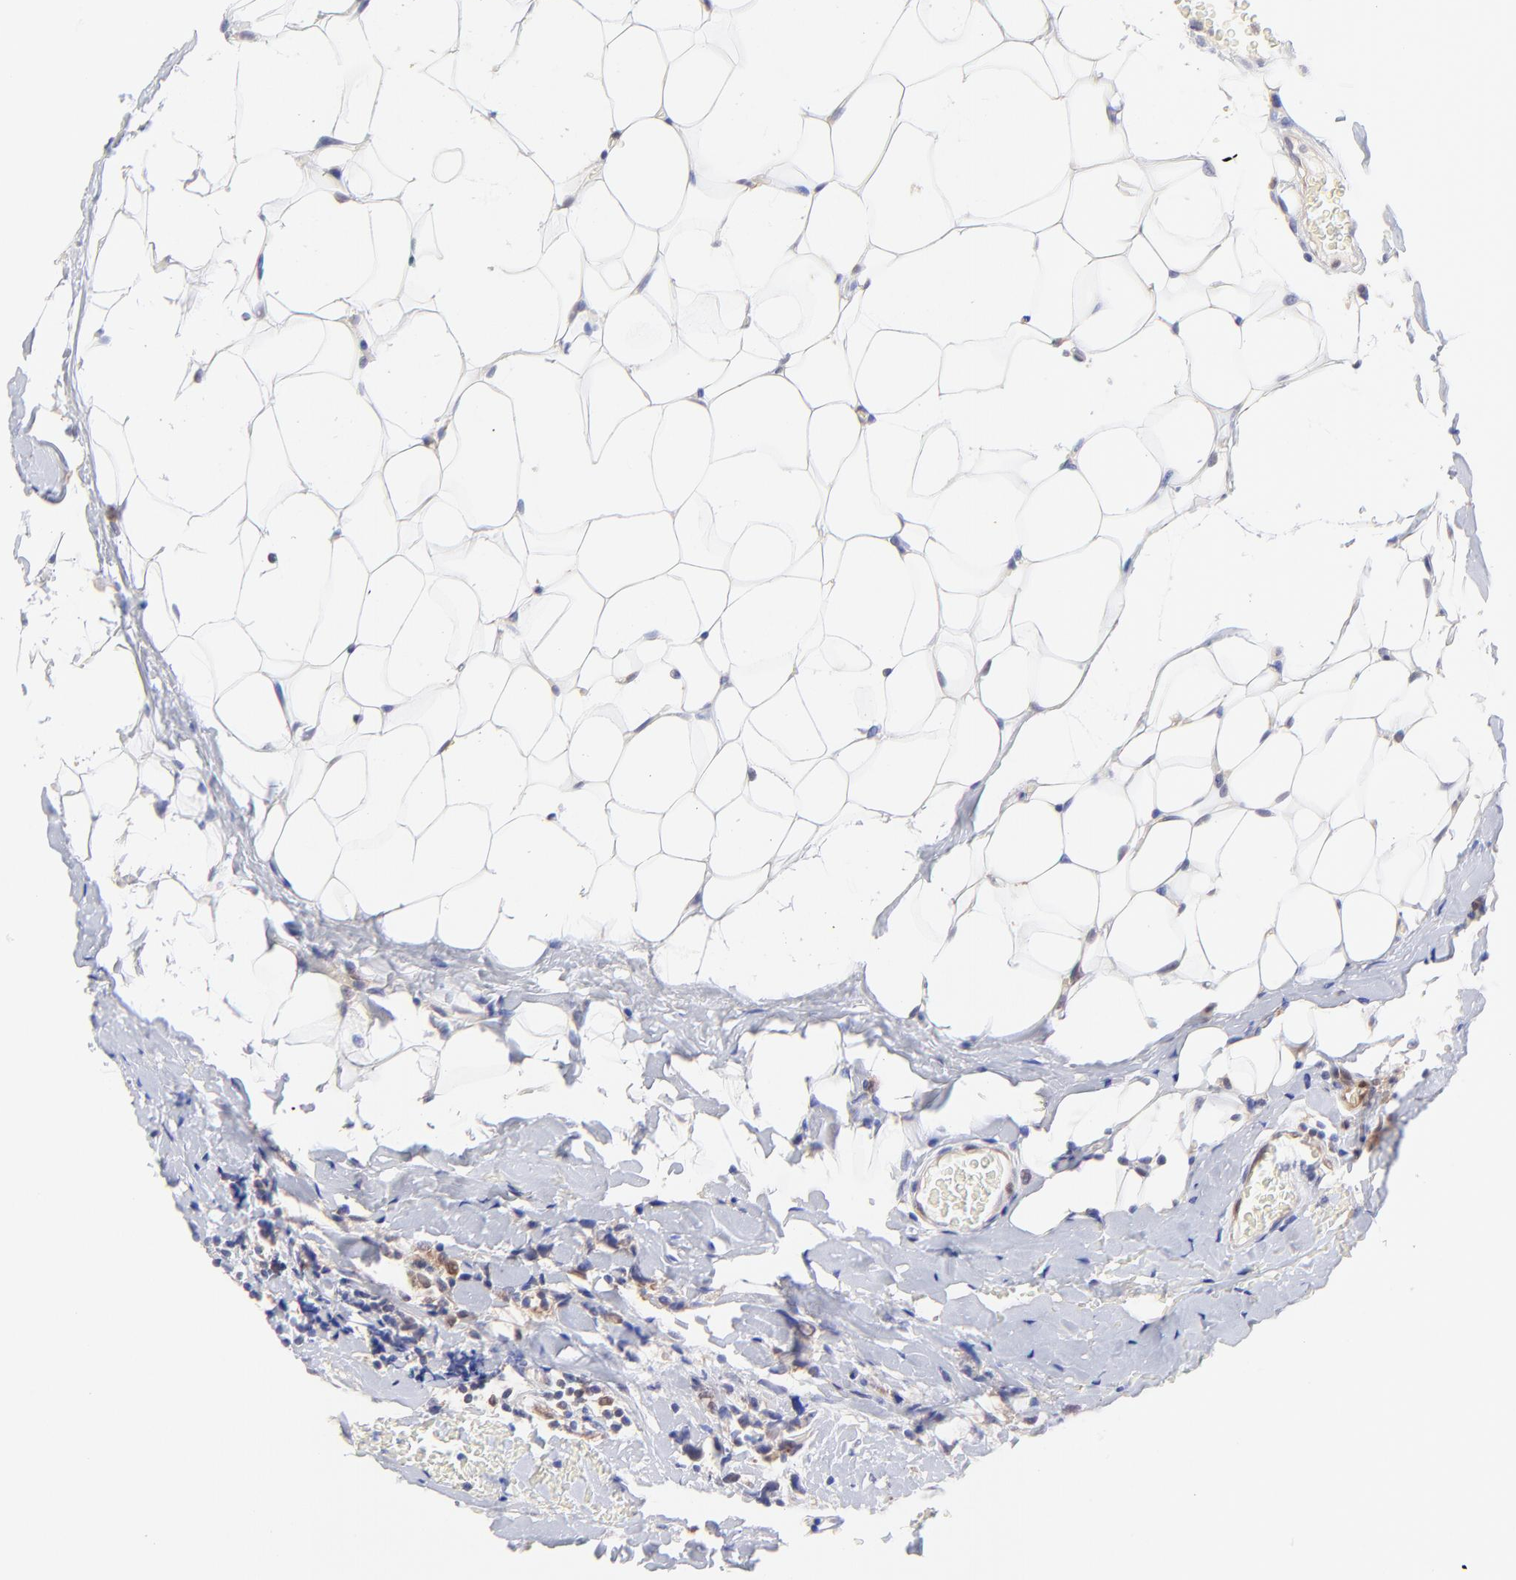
{"staining": {"intensity": "weak", "quantity": "25%-75%", "location": "cytoplasmic/membranous"}, "tissue": "breast cancer", "cell_type": "Tumor cells", "image_type": "cancer", "snomed": [{"axis": "morphology", "description": "Lobular carcinoma"}, {"axis": "topography", "description": "Breast"}], "caption": "A photomicrograph of human breast lobular carcinoma stained for a protein exhibits weak cytoplasmic/membranous brown staining in tumor cells.", "gene": "HYAL1", "patient": {"sex": "female", "age": 57}}